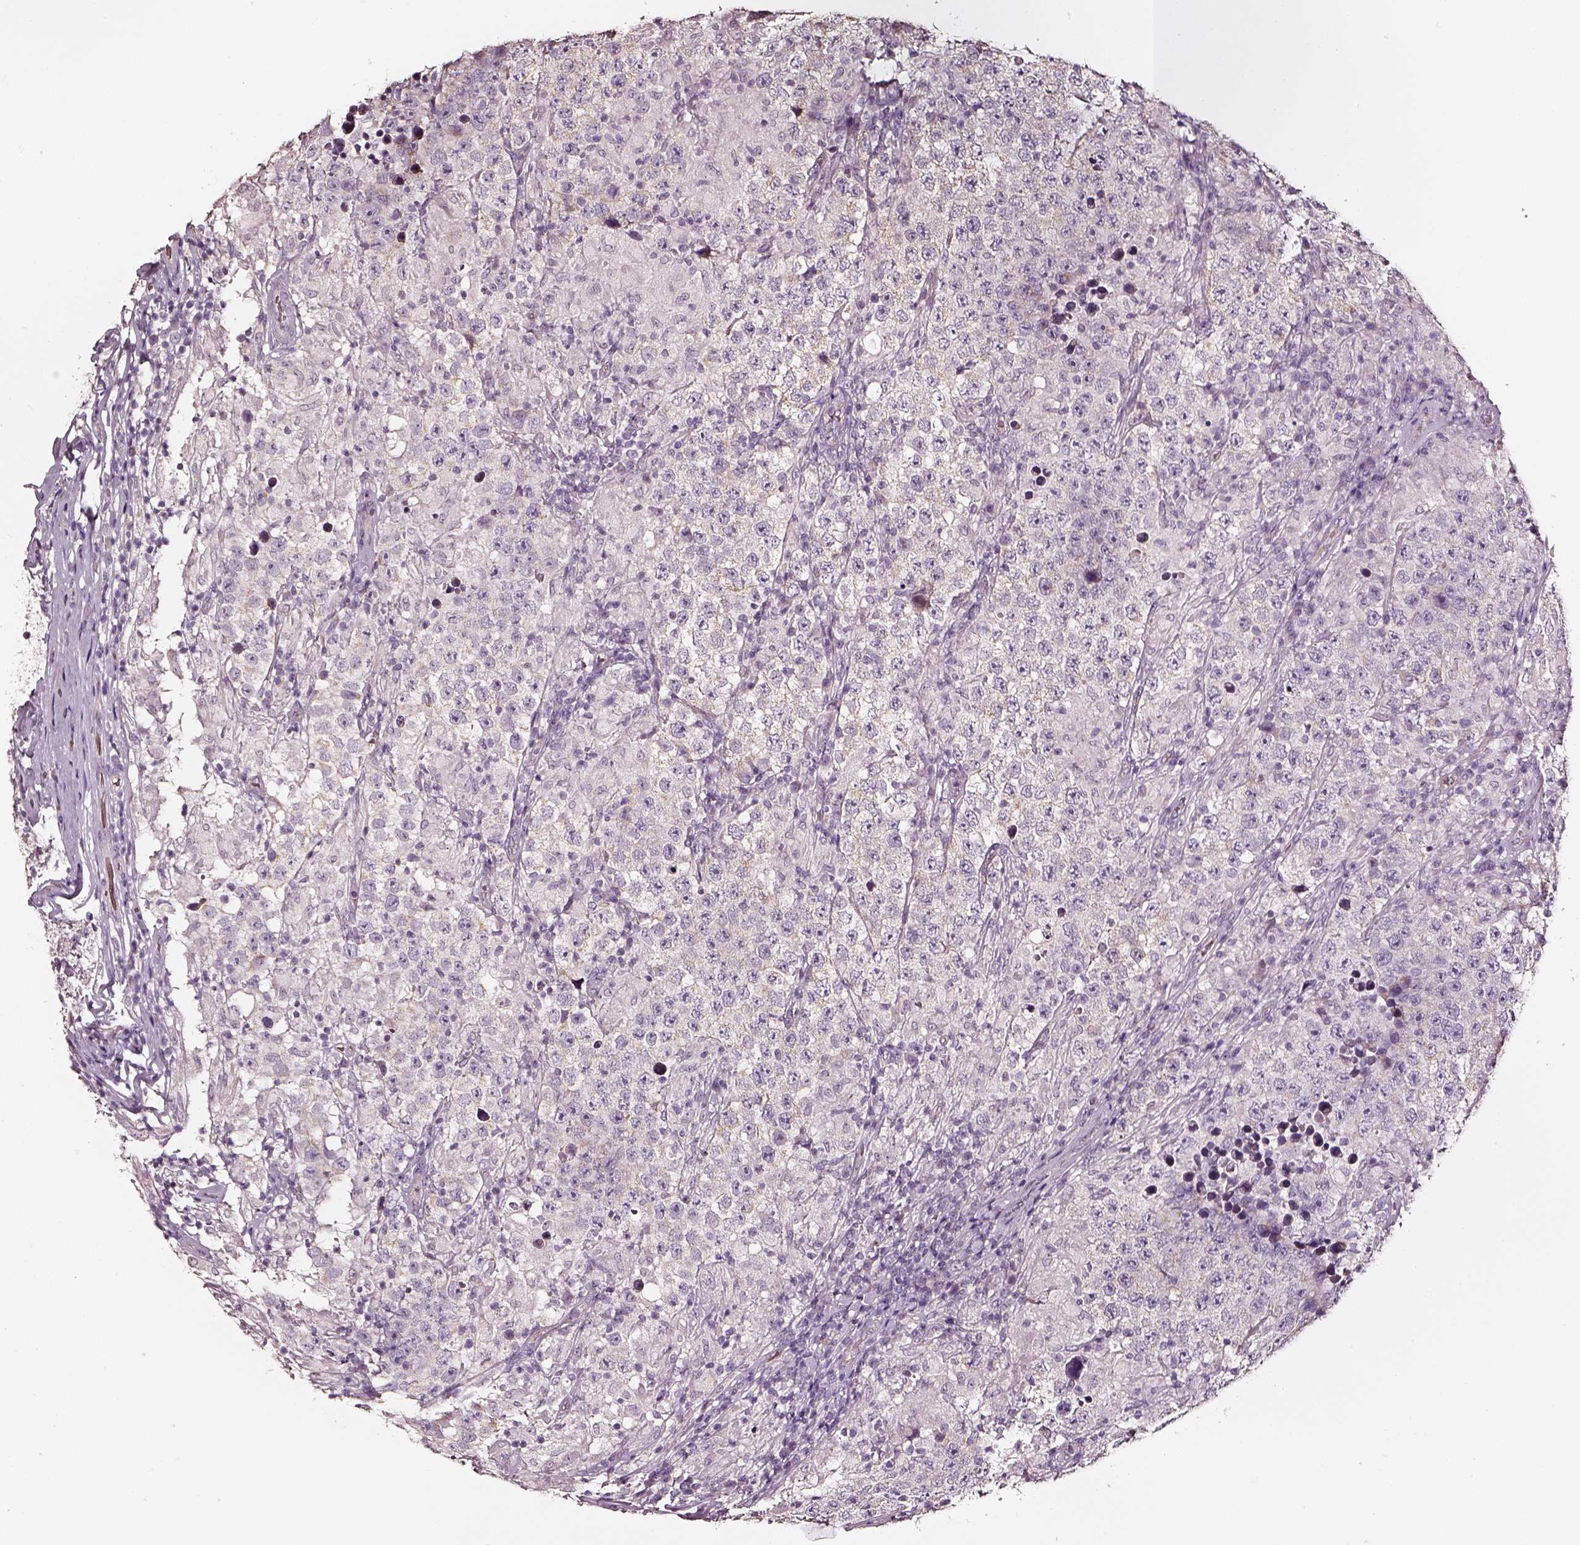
{"staining": {"intensity": "negative", "quantity": "none", "location": "none"}, "tissue": "testis cancer", "cell_type": "Tumor cells", "image_type": "cancer", "snomed": [{"axis": "morphology", "description": "Seminoma, NOS"}, {"axis": "morphology", "description": "Carcinoma, Embryonal, NOS"}, {"axis": "topography", "description": "Testis"}], "caption": "Immunohistochemistry histopathology image of human testis seminoma stained for a protein (brown), which shows no staining in tumor cells.", "gene": "AADAT", "patient": {"sex": "male", "age": 41}}